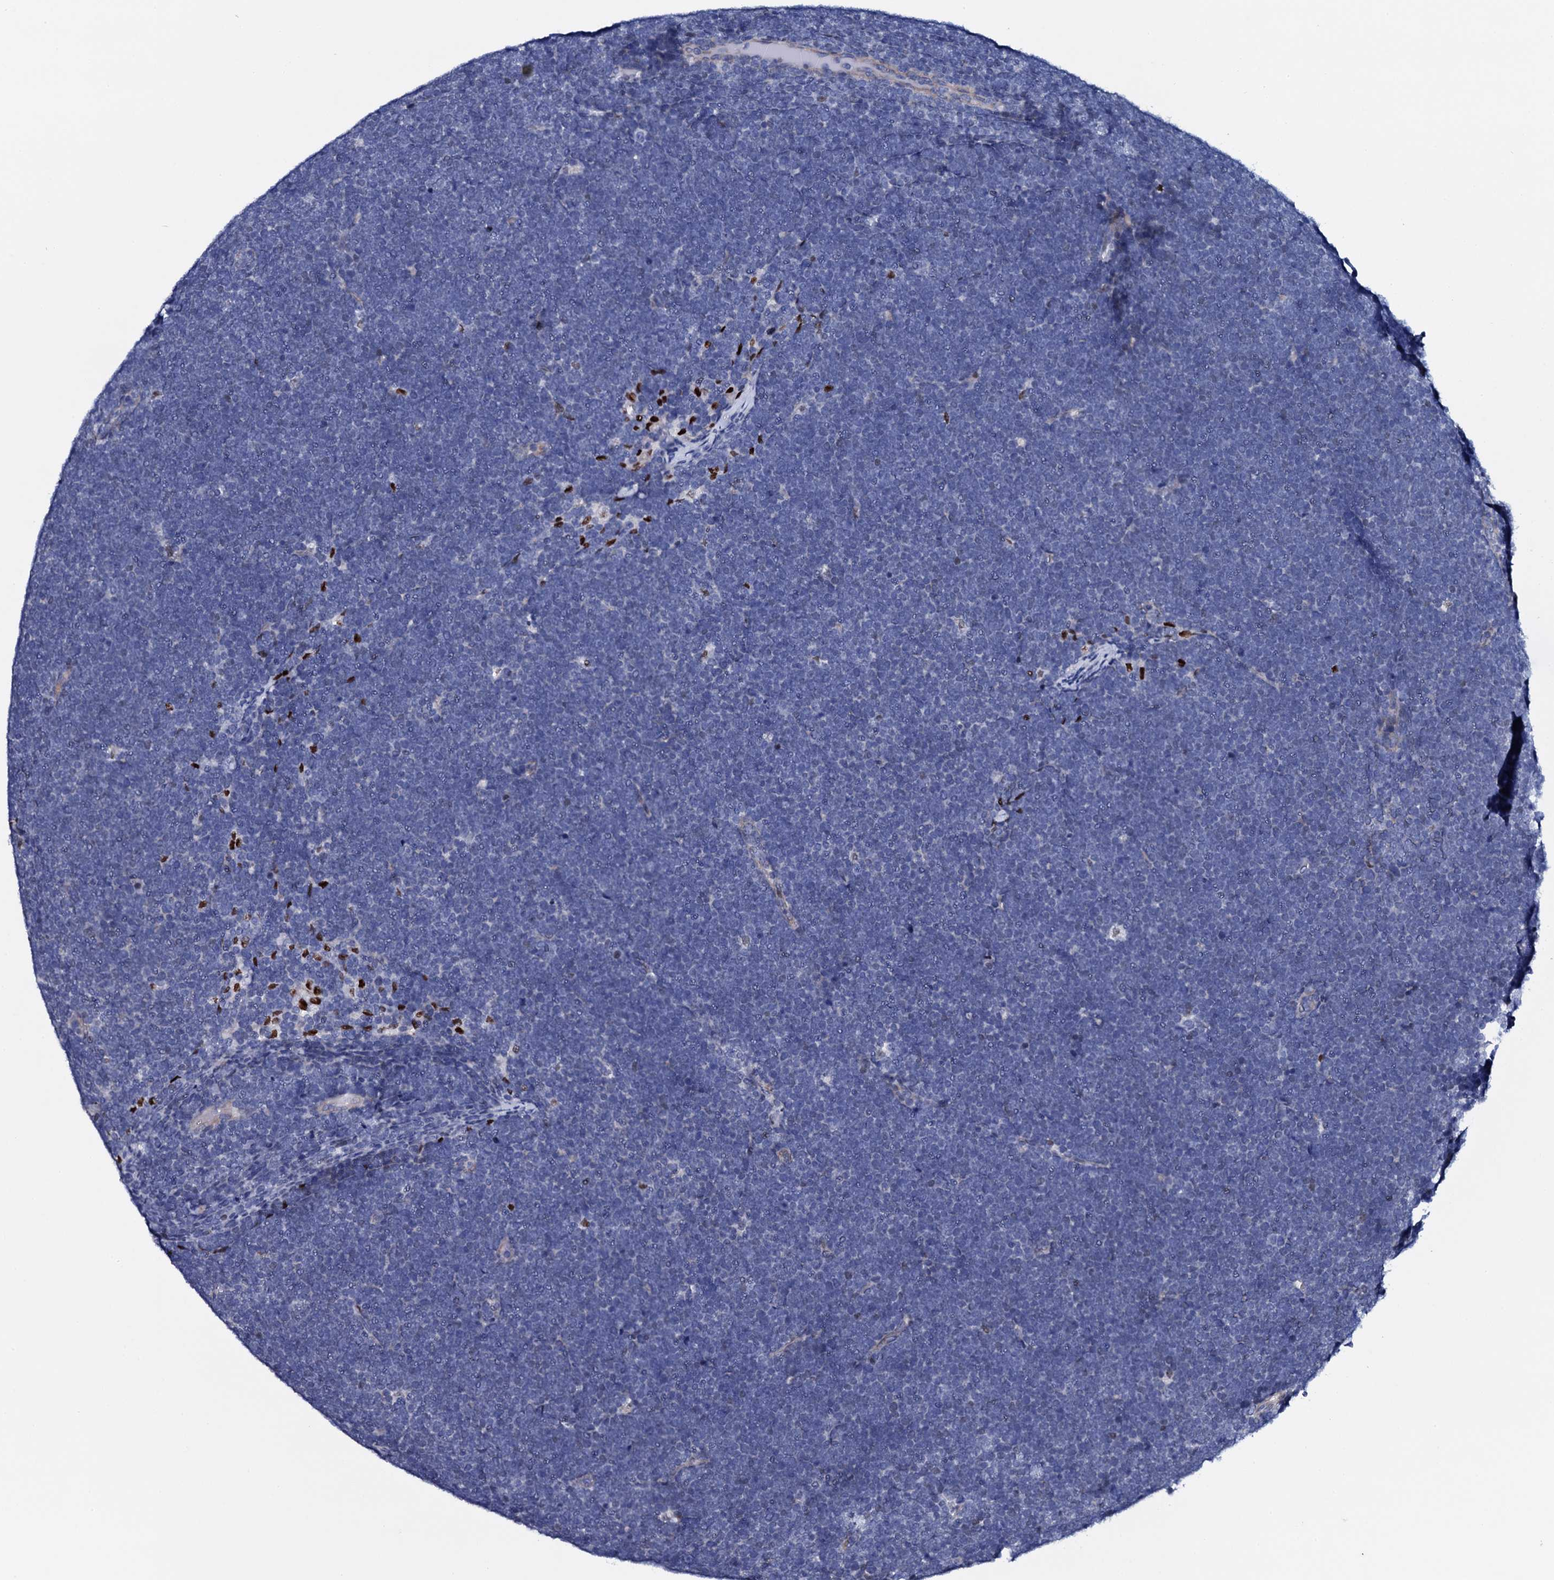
{"staining": {"intensity": "negative", "quantity": "none", "location": "none"}, "tissue": "lymphoma", "cell_type": "Tumor cells", "image_type": "cancer", "snomed": [{"axis": "morphology", "description": "Malignant lymphoma, non-Hodgkin's type, High grade"}, {"axis": "topography", "description": "Lymph node"}], "caption": "Tumor cells are negative for protein expression in human malignant lymphoma, non-Hodgkin's type (high-grade).", "gene": "NPM2", "patient": {"sex": "male", "age": 13}}